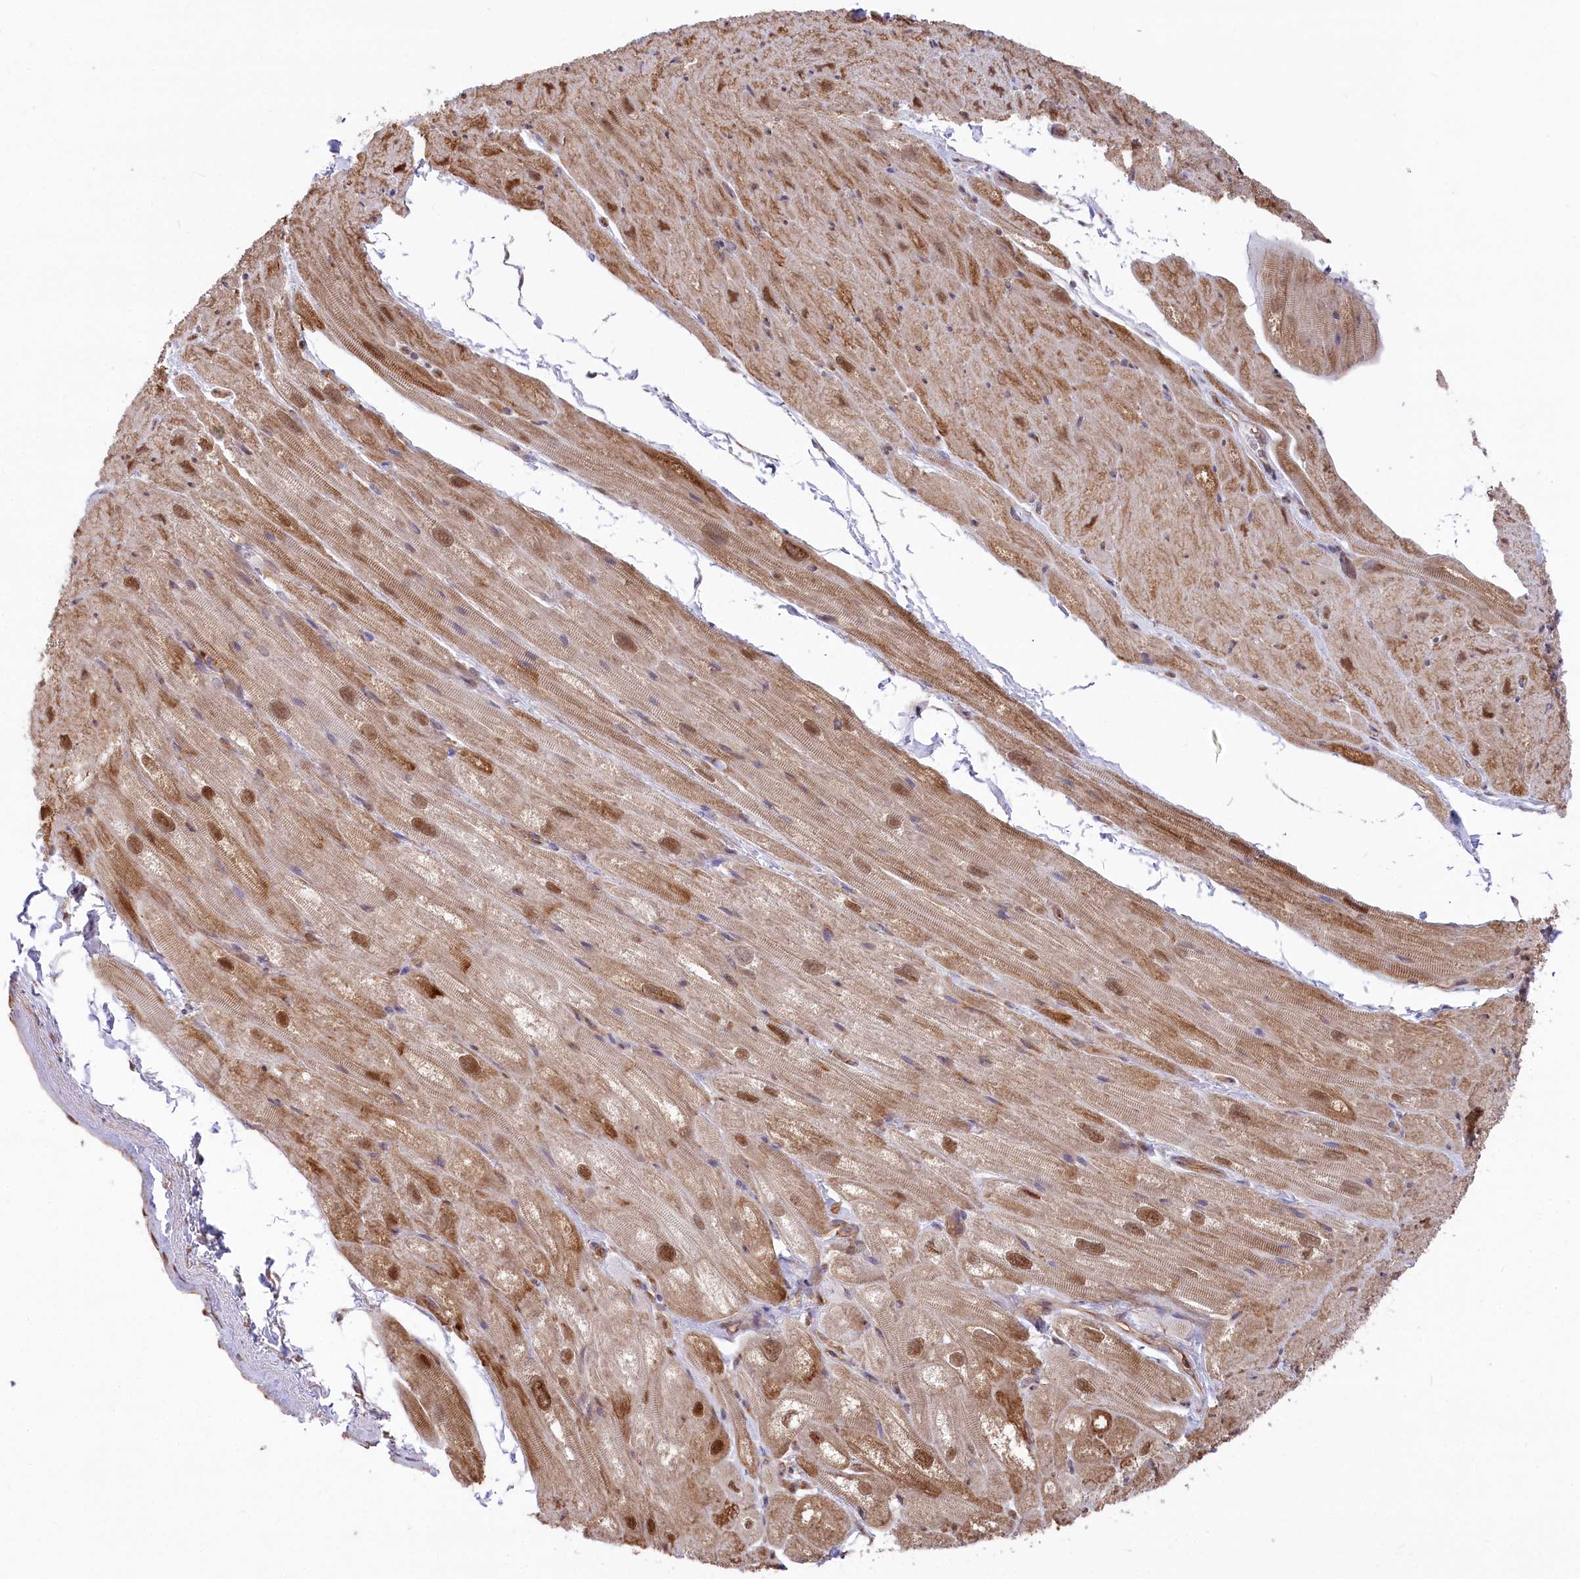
{"staining": {"intensity": "moderate", "quantity": ">75%", "location": "cytoplasmic/membranous,nuclear"}, "tissue": "heart muscle", "cell_type": "Cardiomyocytes", "image_type": "normal", "snomed": [{"axis": "morphology", "description": "Normal tissue, NOS"}, {"axis": "topography", "description": "Heart"}], "caption": "Human heart muscle stained for a protein (brown) shows moderate cytoplasmic/membranous,nuclear positive expression in approximately >75% of cardiomyocytes.", "gene": "PSMA1", "patient": {"sex": "male", "age": 50}}